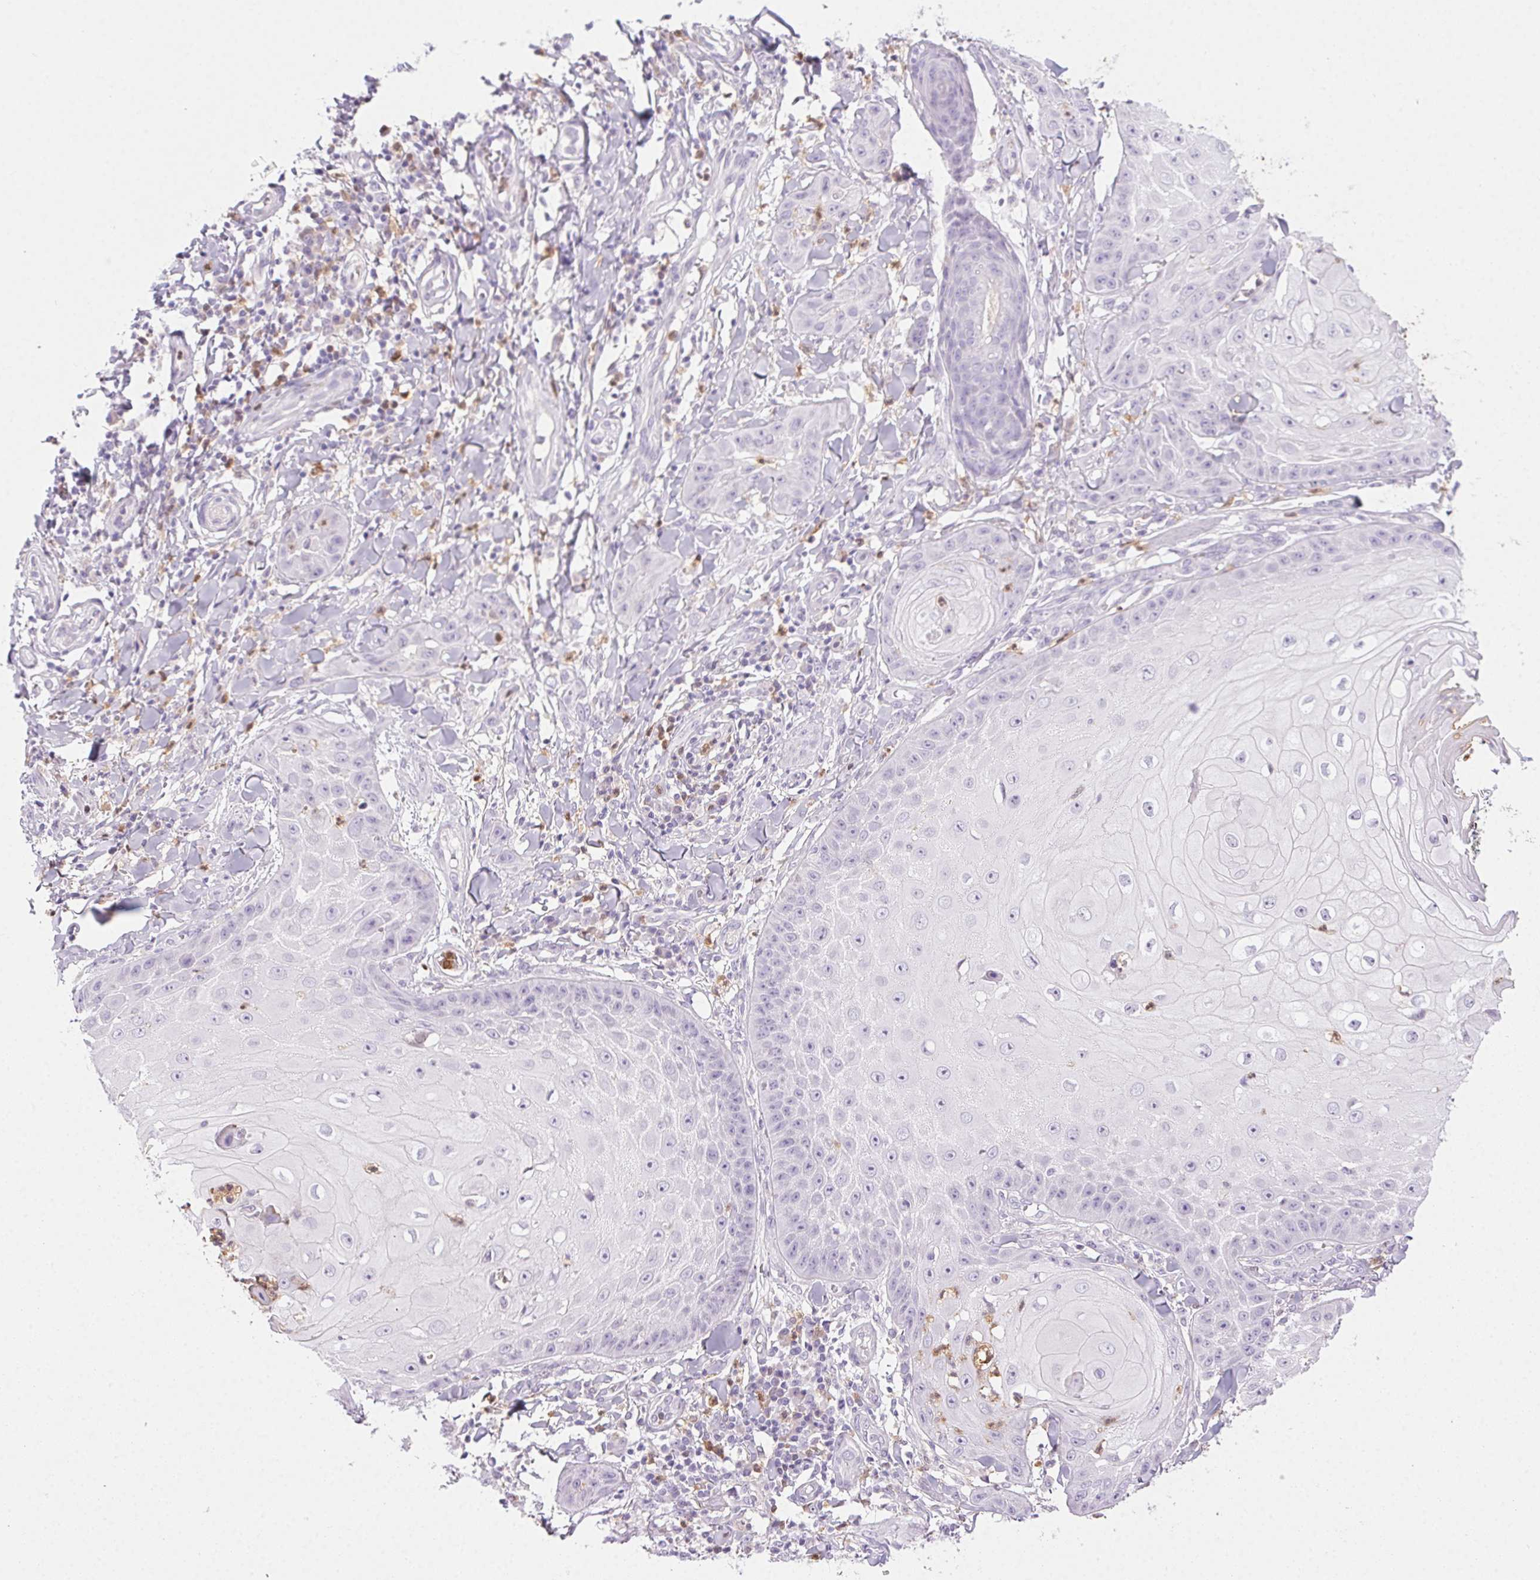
{"staining": {"intensity": "negative", "quantity": "none", "location": "none"}, "tissue": "skin cancer", "cell_type": "Tumor cells", "image_type": "cancer", "snomed": [{"axis": "morphology", "description": "Squamous cell carcinoma, NOS"}, {"axis": "topography", "description": "Skin"}], "caption": "The IHC image has no significant expression in tumor cells of skin squamous cell carcinoma tissue.", "gene": "TMEM45A", "patient": {"sex": "male", "age": 70}}